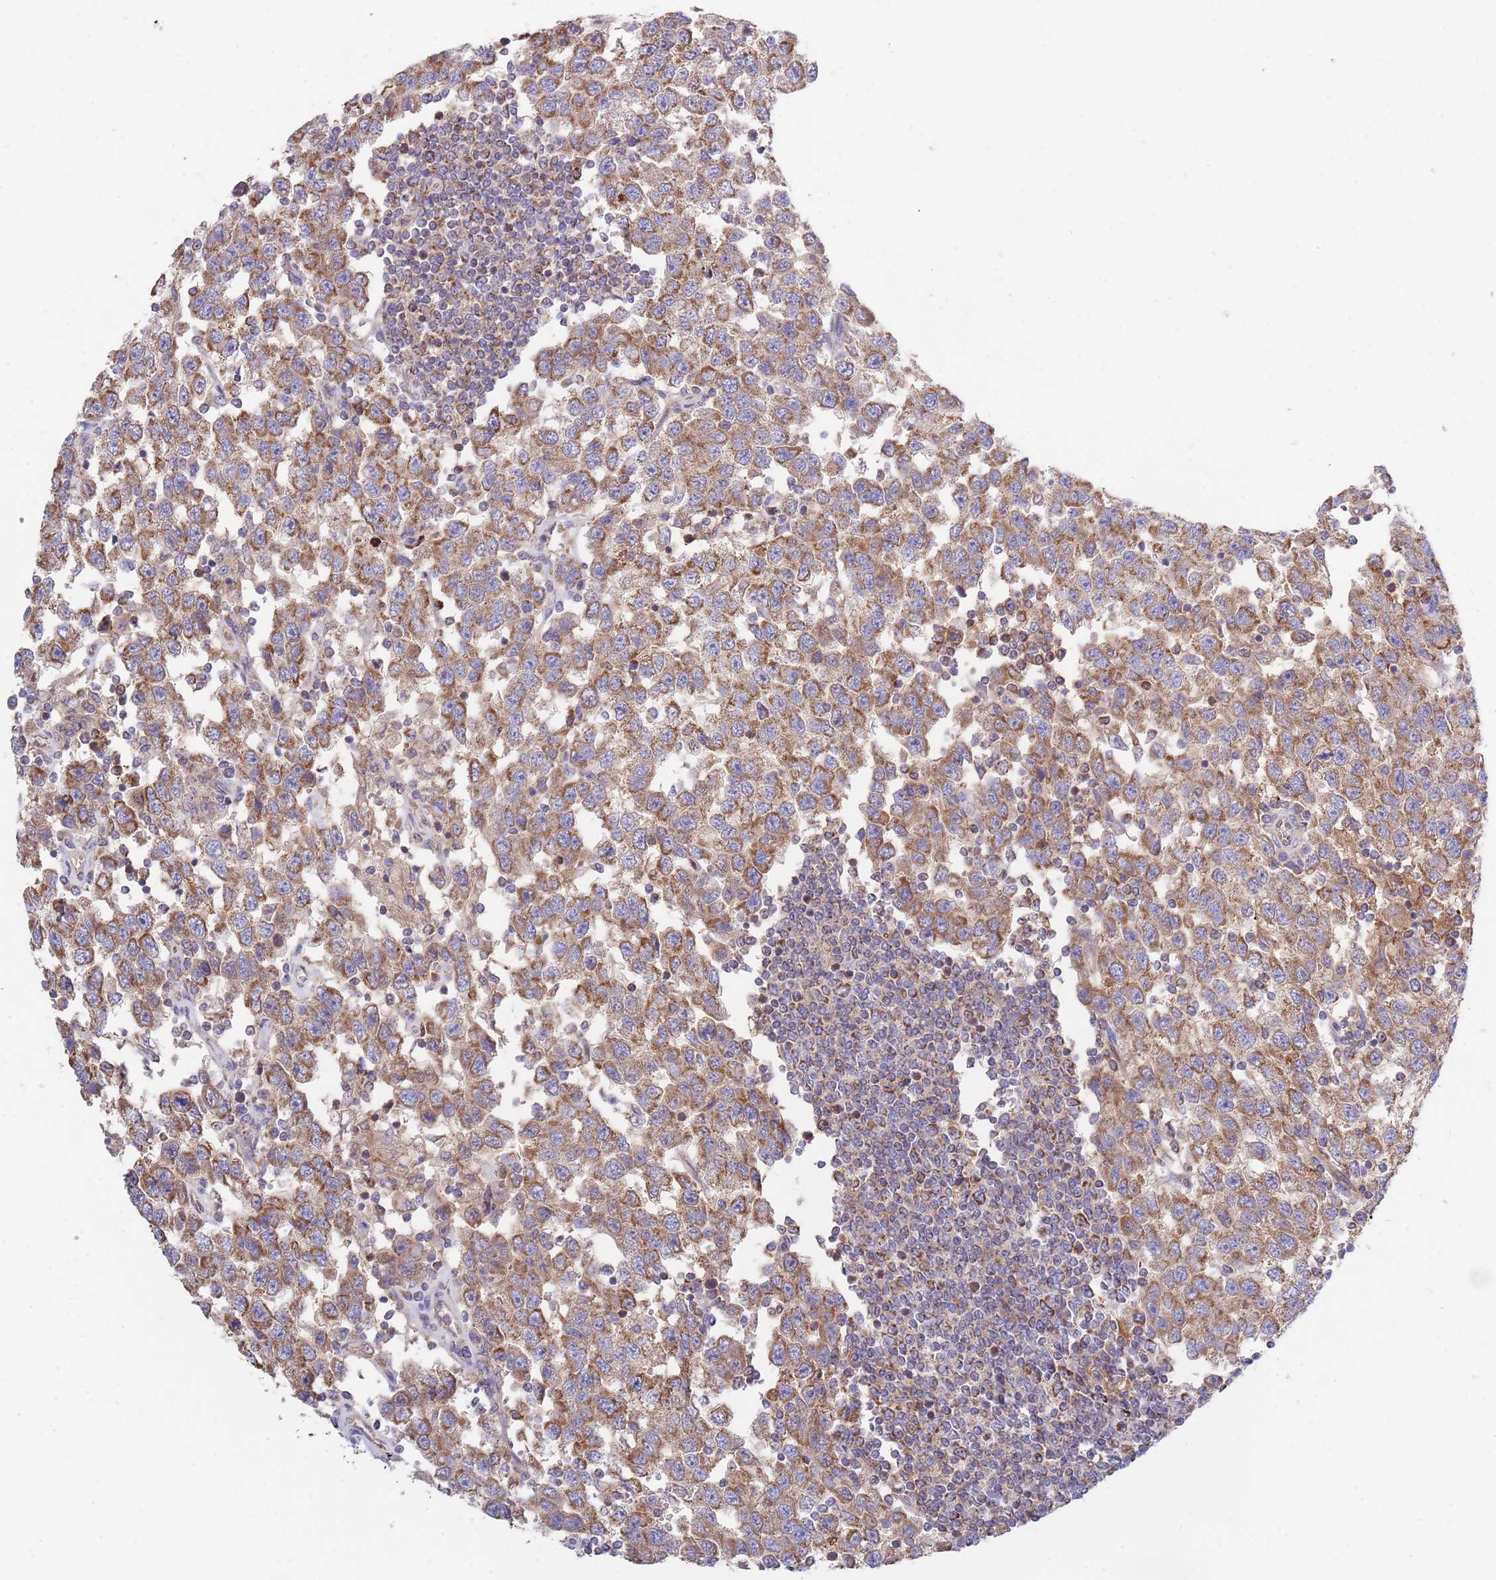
{"staining": {"intensity": "moderate", "quantity": ">75%", "location": "cytoplasmic/membranous"}, "tissue": "testis cancer", "cell_type": "Tumor cells", "image_type": "cancer", "snomed": [{"axis": "morphology", "description": "Seminoma, NOS"}, {"axis": "topography", "description": "Testis"}], "caption": "Moderate cytoplasmic/membranous staining for a protein is seen in about >75% of tumor cells of testis cancer using immunohistochemistry (IHC).", "gene": "DDT", "patient": {"sex": "male", "age": 41}}